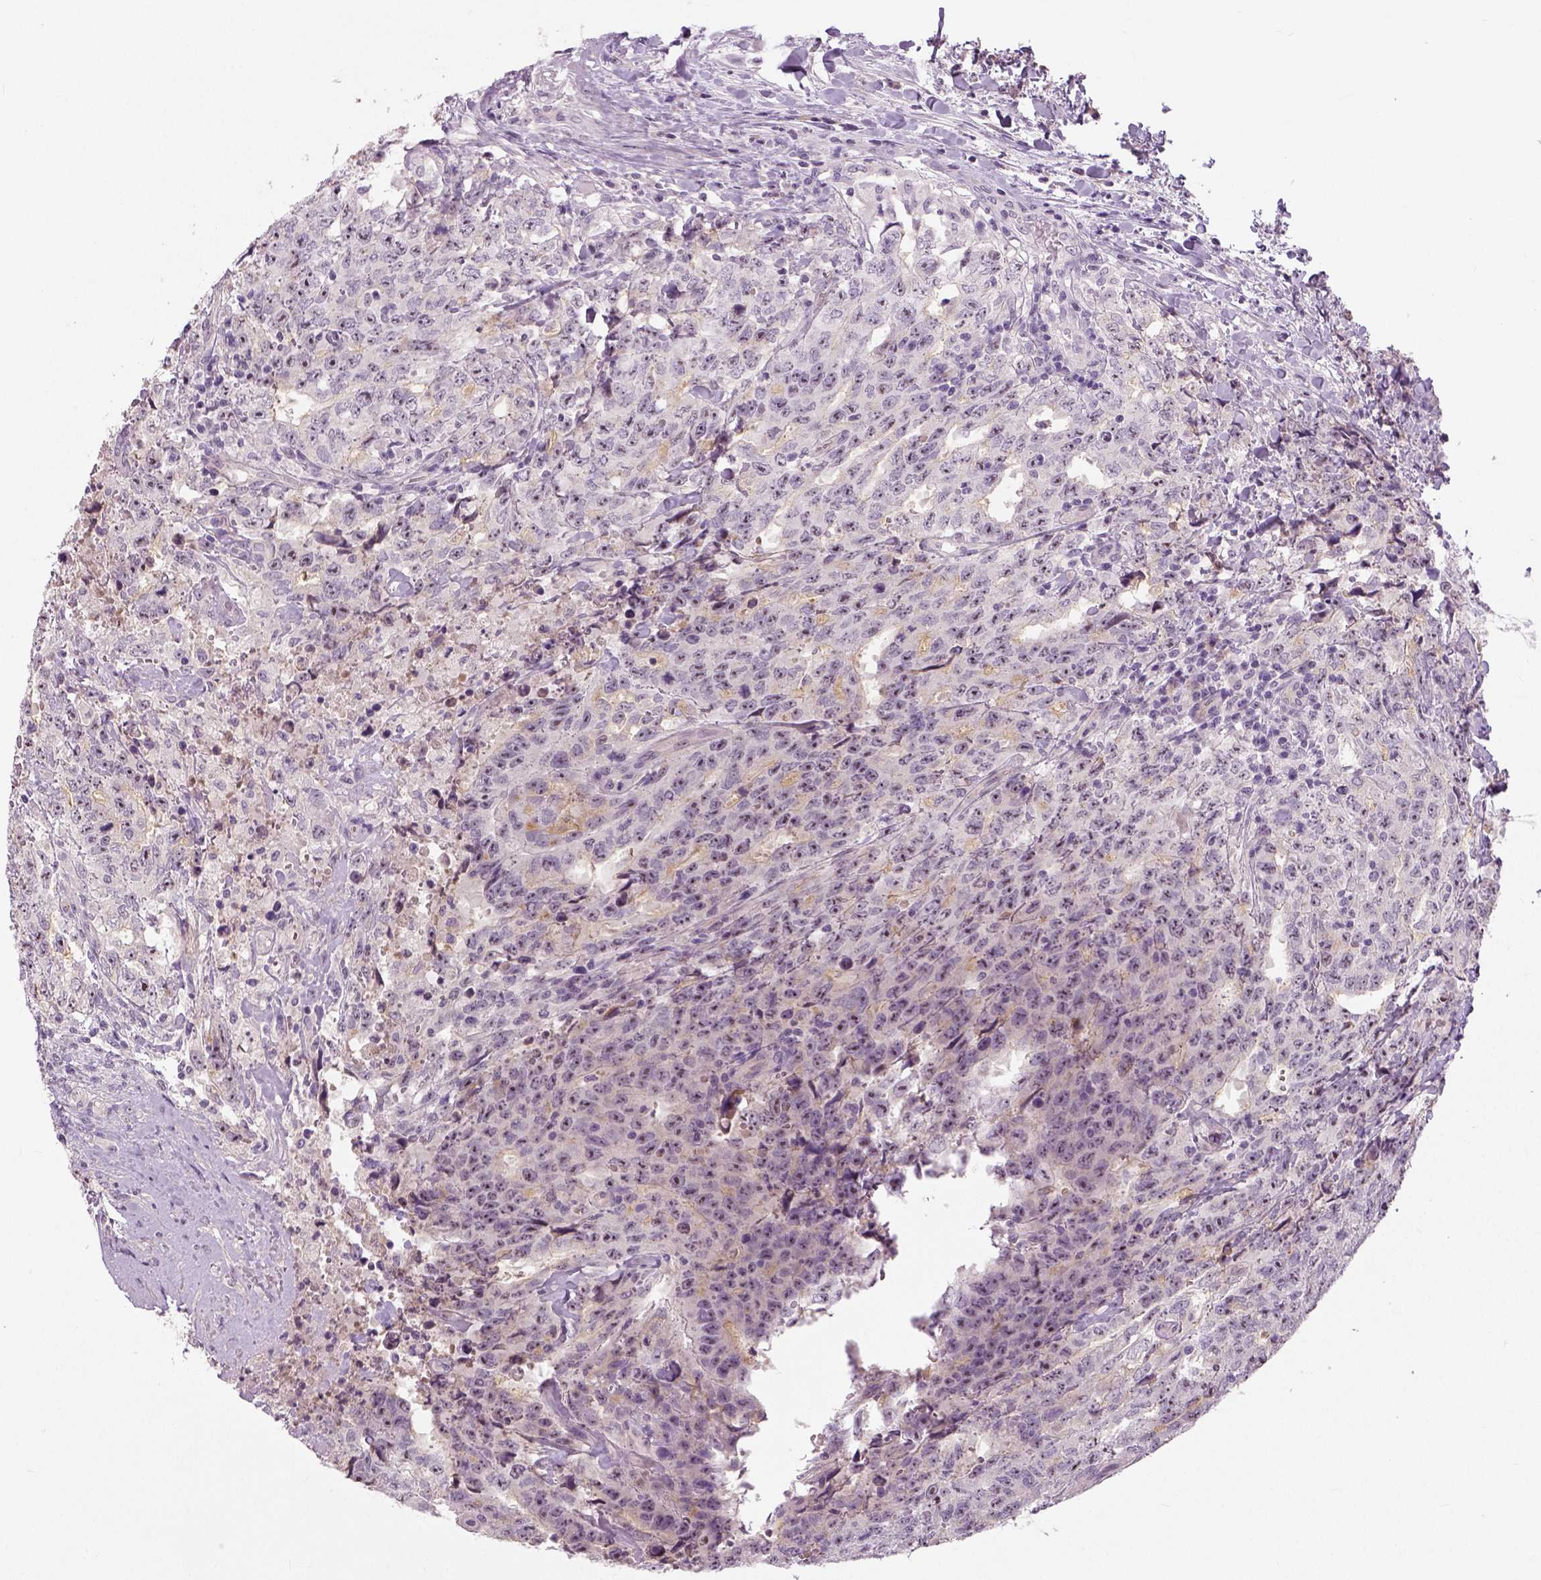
{"staining": {"intensity": "negative", "quantity": "none", "location": "none"}, "tissue": "testis cancer", "cell_type": "Tumor cells", "image_type": "cancer", "snomed": [{"axis": "morphology", "description": "Carcinoma, Embryonal, NOS"}, {"axis": "topography", "description": "Testis"}], "caption": "DAB immunohistochemical staining of human testis embryonal carcinoma reveals no significant staining in tumor cells.", "gene": "NECAB1", "patient": {"sex": "male", "age": 24}}